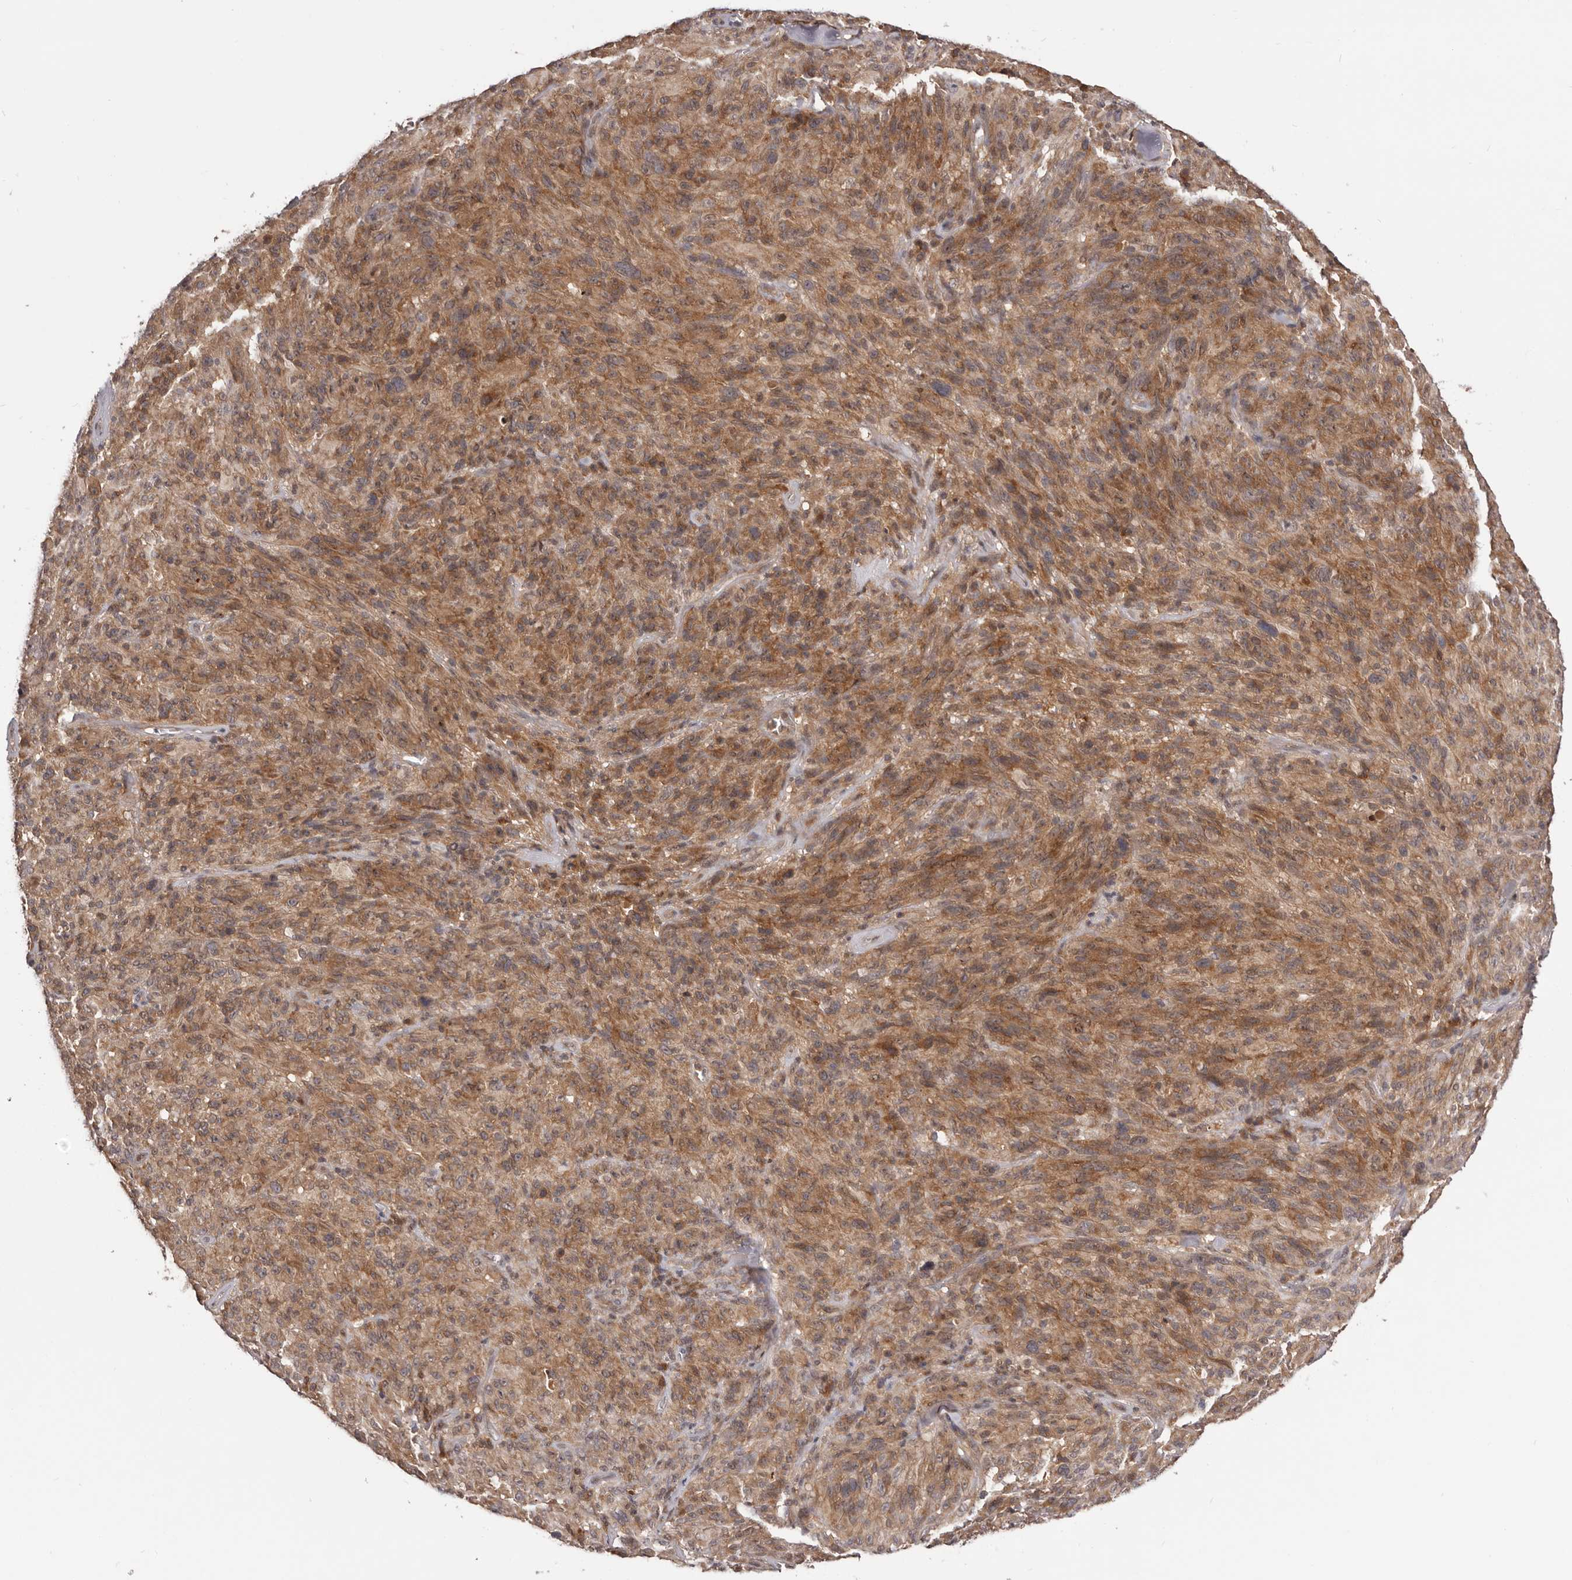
{"staining": {"intensity": "moderate", "quantity": ">75%", "location": "cytoplasmic/membranous"}, "tissue": "melanoma", "cell_type": "Tumor cells", "image_type": "cancer", "snomed": [{"axis": "morphology", "description": "Malignant melanoma, NOS"}, {"axis": "topography", "description": "Skin of head"}], "caption": "A high-resolution image shows immunohistochemistry staining of melanoma, which displays moderate cytoplasmic/membranous positivity in approximately >75% of tumor cells.", "gene": "MDP1", "patient": {"sex": "male", "age": 96}}